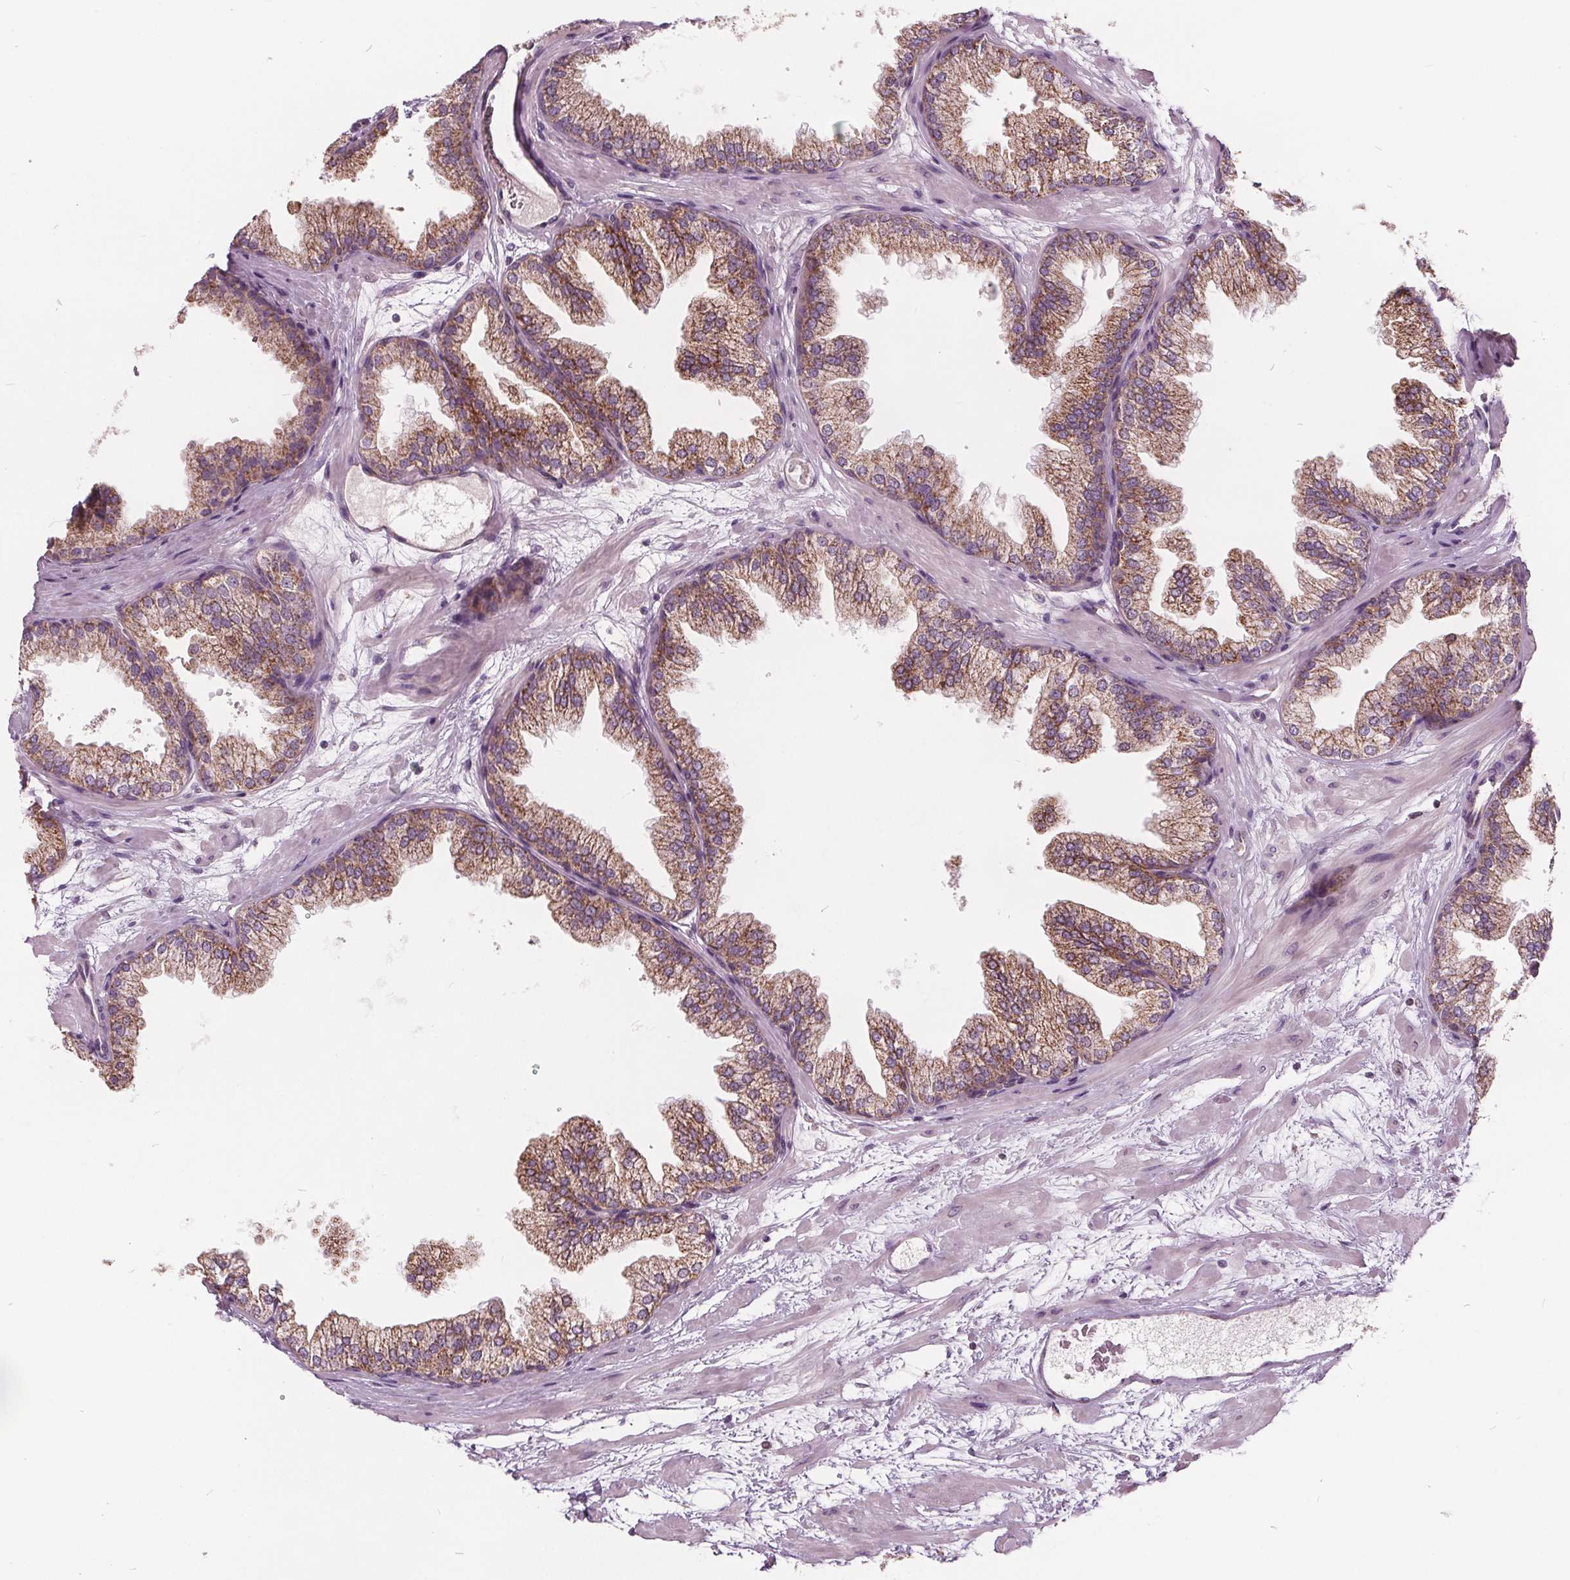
{"staining": {"intensity": "moderate", "quantity": ">75%", "location": "cytoplasmic/membranous"}, "tissue": "prostate", "cell_type": "Glandular cells", "image_type": "normal", "snomed": [{"axis": "morphology", "description": "Normal tissue, NOS"}, {"axis": "topography", "description": "Prostate"}], "caption": "A brown stain labels moderate cytoplasmic/membranous expression of a protein in glandular cells of benign human prostate. (DAB IHC, brown staining for protein, blue staining for nuclei).", "gene": "ECI2", "patient": {"sex": "male", "age": 37}}